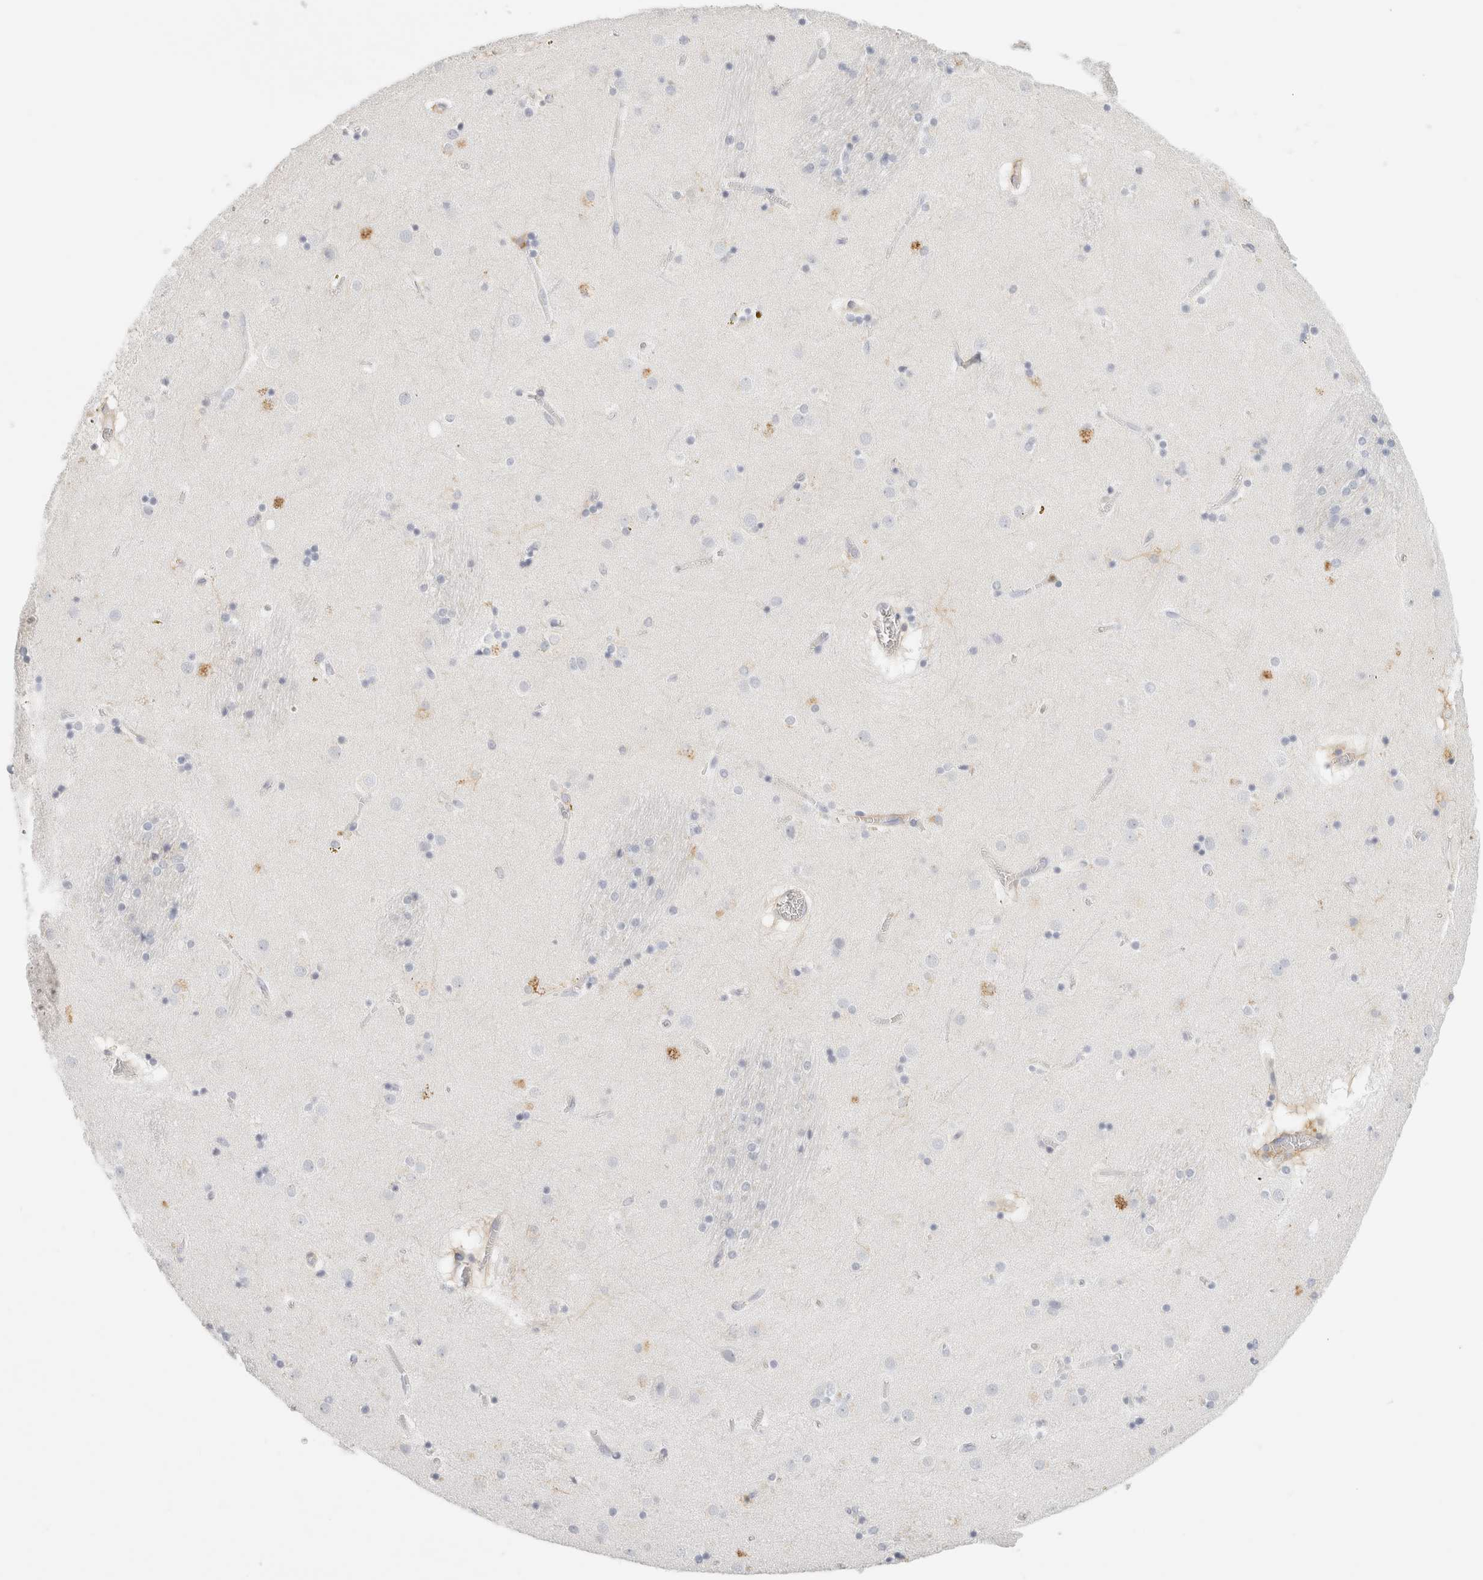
{"staining": {"intensity": "negative", "quantity": "none", "location": "none"}, "tissue": "caudate", "cell_type": "Glial cells", "image_type": "normal", "snomed": [{"axis": "morphology", "description": "Normal tissue, NOS"}, {"axis": "topography", "description": "Lateral ventricle wall"}], "caption": "DAB immunohistochemical staining of unremarkable human caudate reveals no significant expression in glial cells. (DAB (3,3'-diaminobenzidine) immunohistochemistry visualized using brightfield microscopy, high magnification).", "gene": "FGL2", "patient": {"sex": "male", "age": 70}}